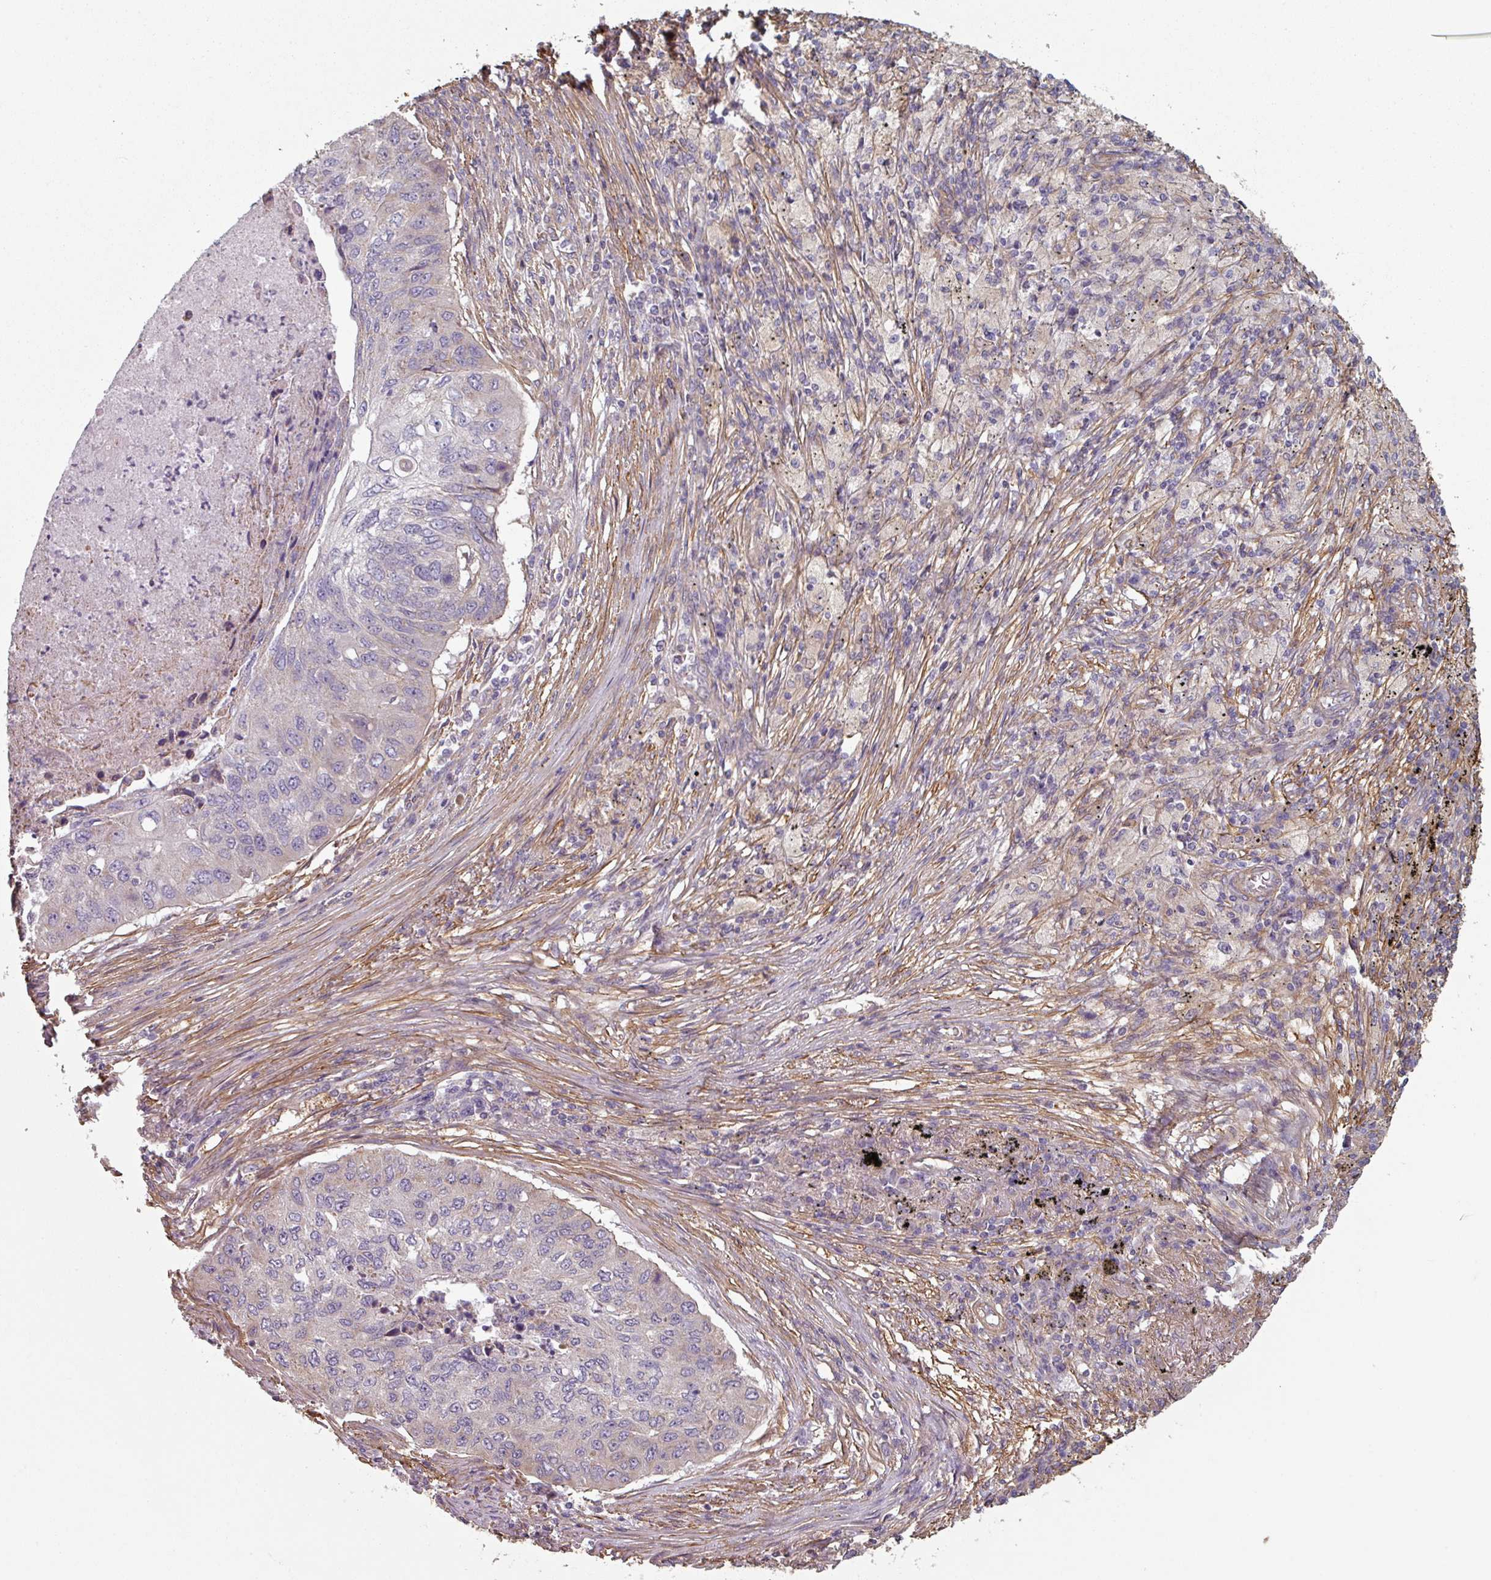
{"staining": {"intensity": "negative", "quantity": "none", "location": "none"}, "tissue": "lung cancer", "cell_type": "Tumor cells", "image_type": "cancer", "snomed": [{"axis": "morphology", "description": "Squamous cell carcinoma, NOS"}, {"axis": "topography", "description": "Lung"}], "caption": "Tumor cells show no significant protein positivity in lung cancer.", "gene": "GSTA4", "patient": {"sex": "female", "age": 63}}